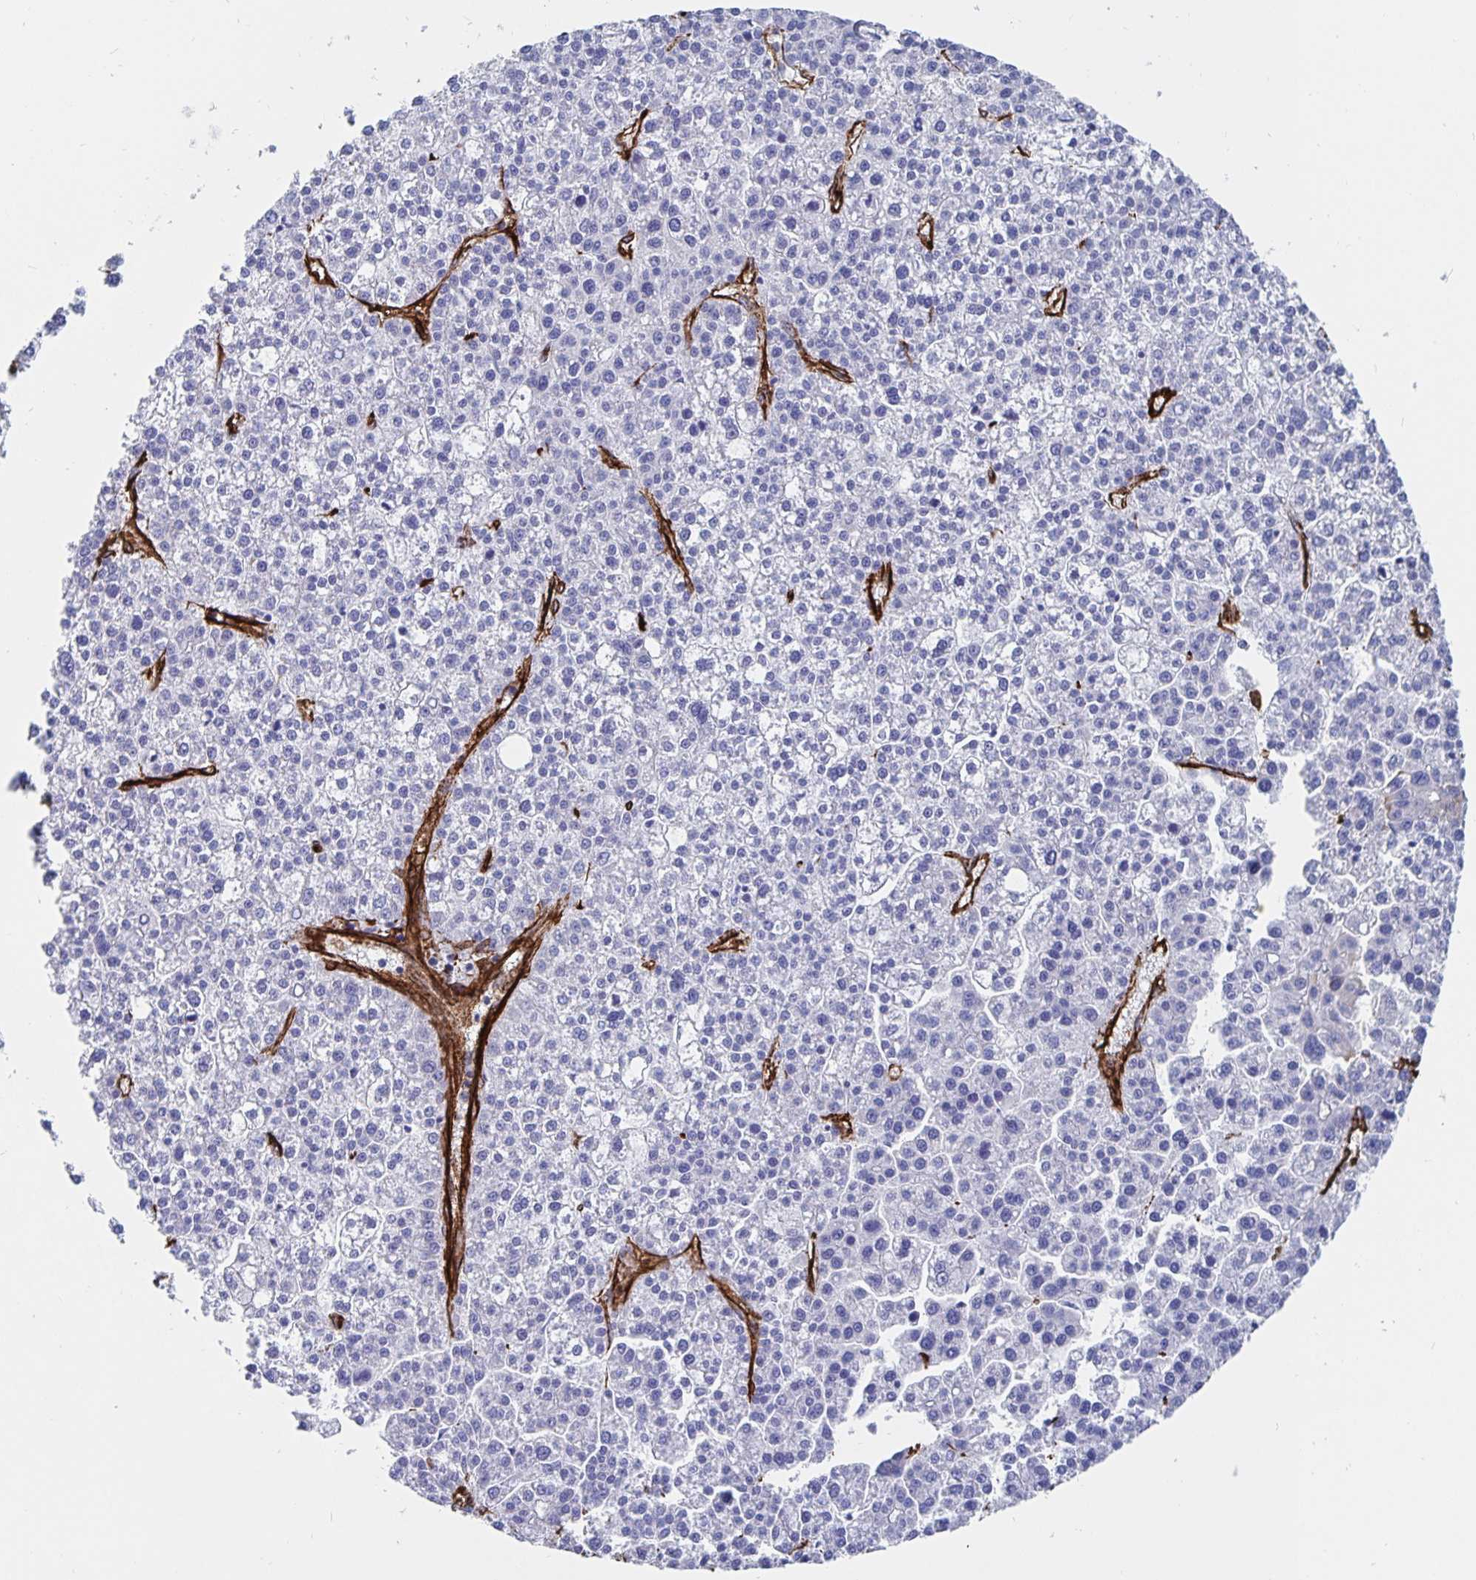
{"staining": {"intensity": "negative", "quantity": "none", "location": "none"}, "tissue": "liver cancer", "cell_type": "Tumor cells", "image_type": "cancer", "snomed": [{"axis": "morphology", "description": "Carcinoma, Hepatocellular, NOS"}, {"axis": "topography", "description": "Liver"}], "caption": "Hepatocellular carcinoma (liver) stained for a protein using immunohistochemistry (IHC) shows no staining tumor cells.", "gene": "DCHS2", "patient": {"sex": "female", "age": 58}}